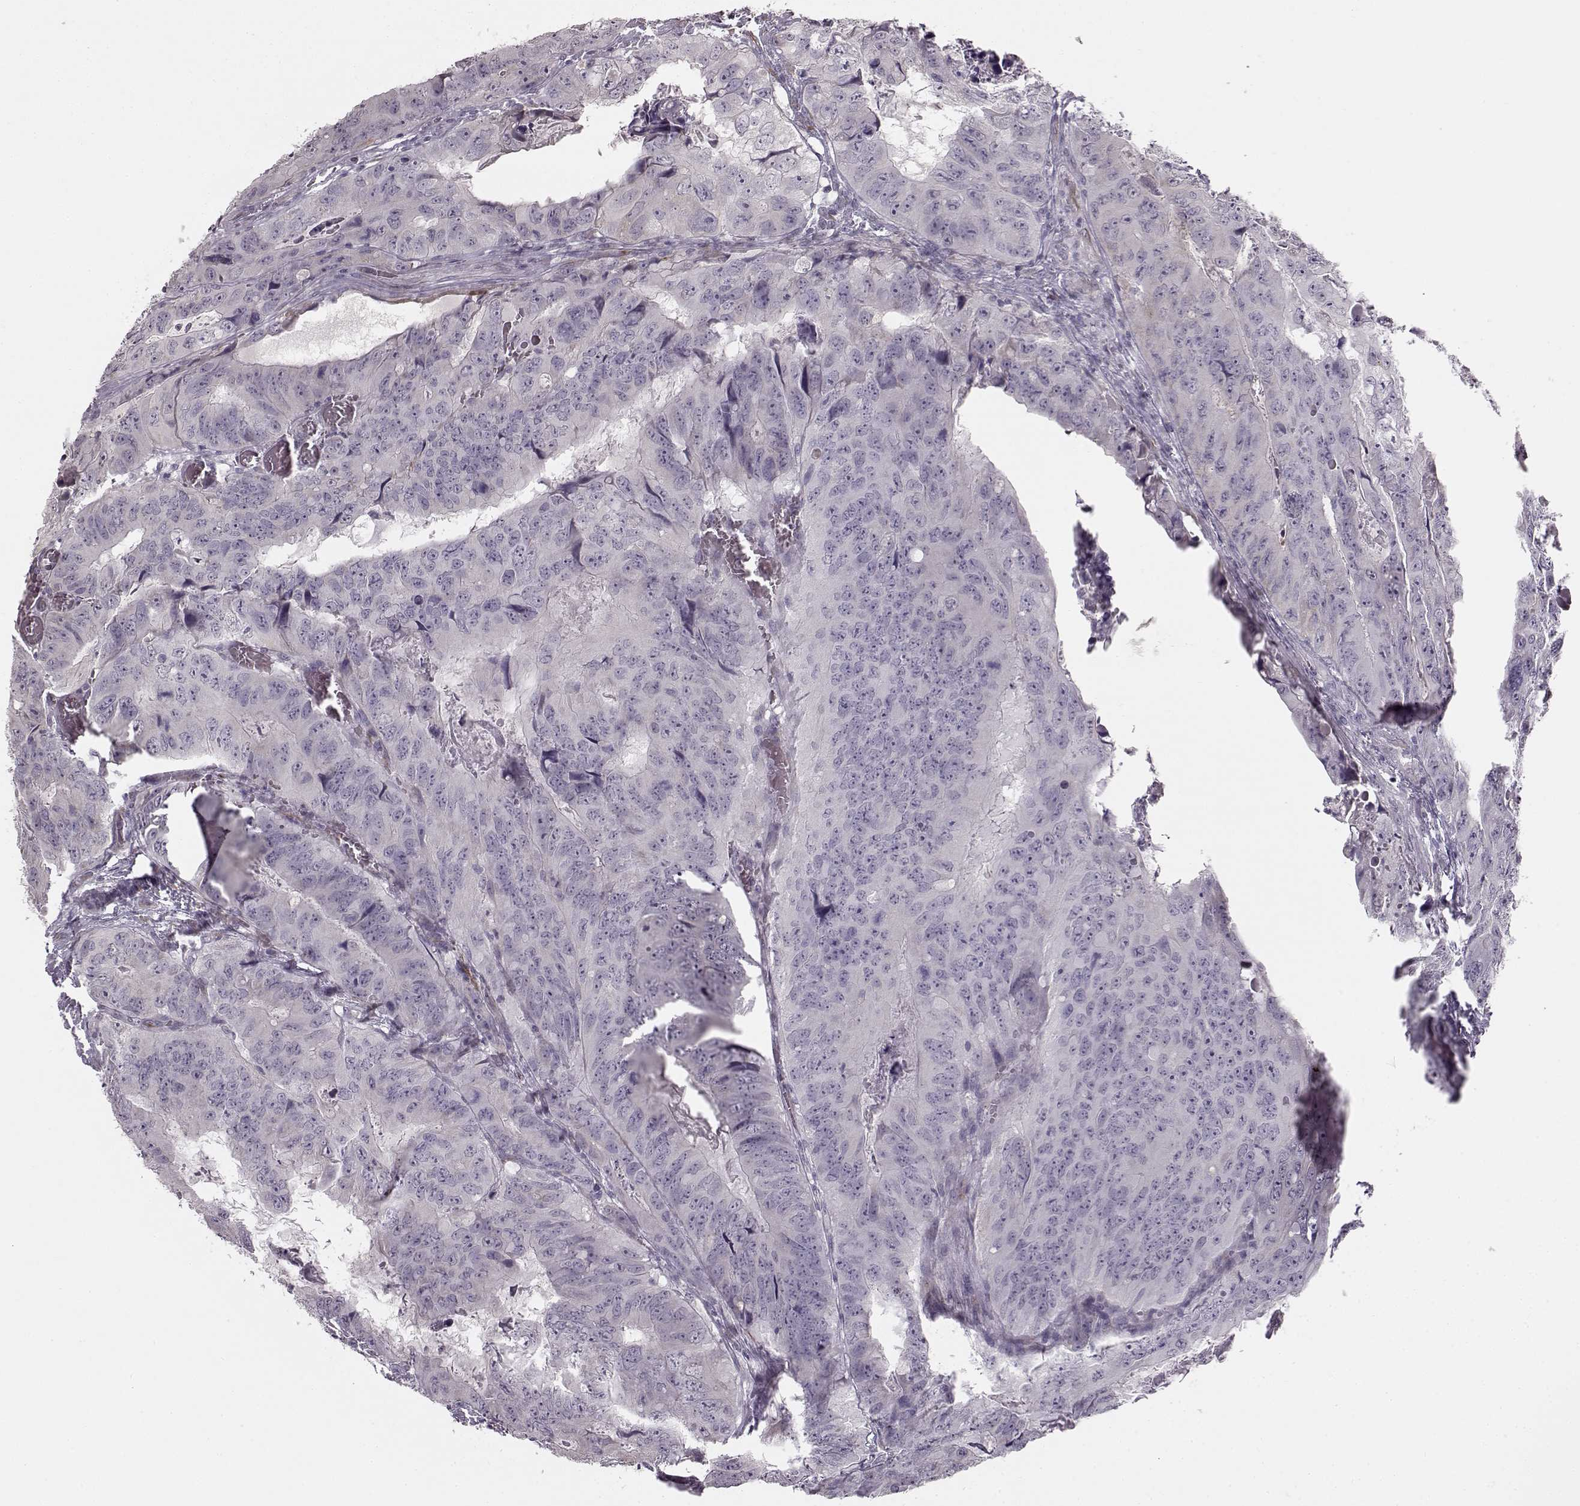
{"staining": {"intensity": "negative", "quantity": "none", "location": "none"}, "tissue": "colorectal cancer", "cell_type": "Tumor cells", "image_type": "cancer", "snomed": [{"axis": "morphology", "description": "Adenocarcinoma, NOS"}, {"axis": "topography", "description": "Colon"}], "caption": "Micrograph shows no significant protein staining in tumor cells of adenocarcinoma (colorectal).", "gene": "MAP6D1", "patient": {"sex": "male", "age": 79}}